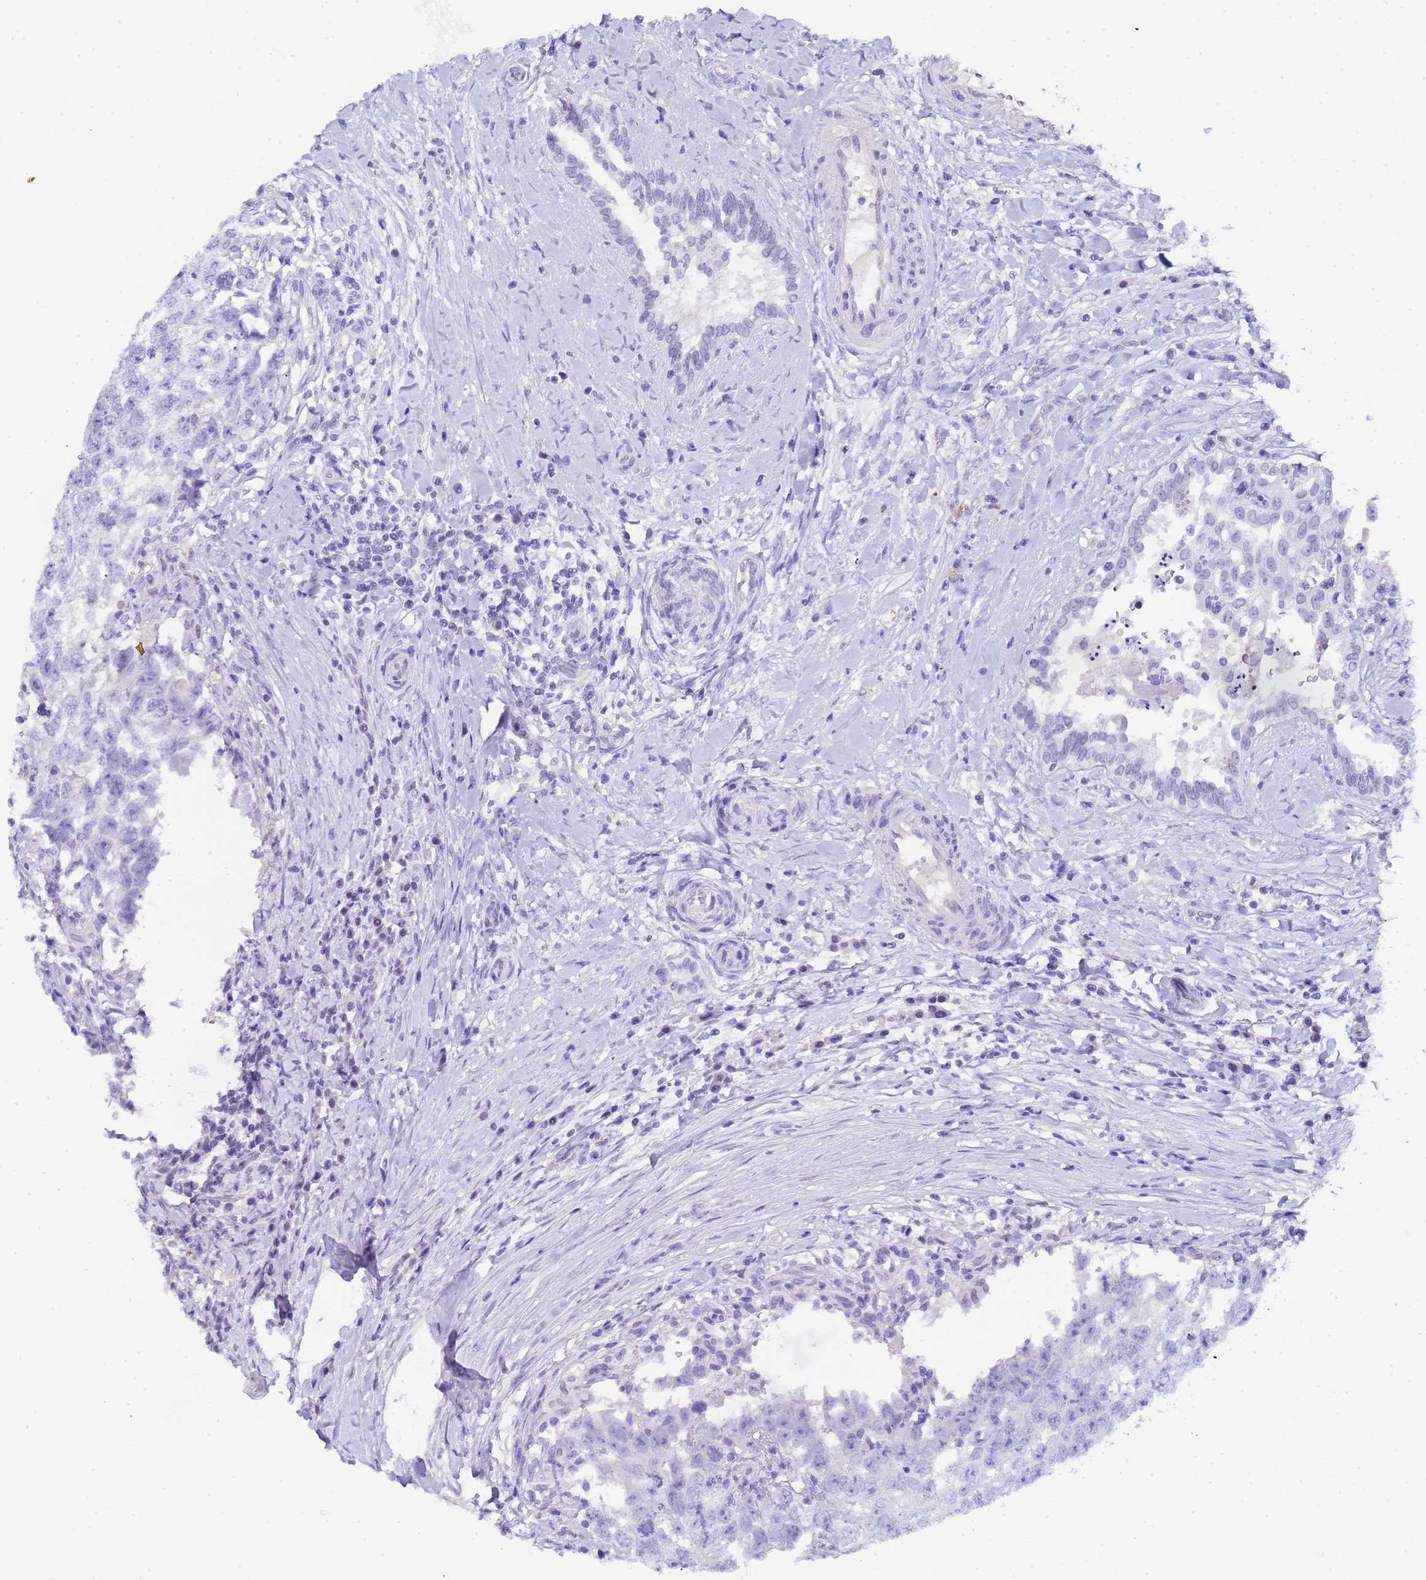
{"staining": {"intensity": "negative", "quantity": "none", "location": "none"}, "tissue": "testis cancer", "cell_type": "Tumor cells", "image_type": "cancer", "snomed": [{"axis": "morphology", "description": "Seminoma, NOS"}, {"axis": "morphology", "description": "Carcinoma, Embryonal, NOS"}, {"axis": "topography", "description": "Testis"}], "caption": "Tumor cells show no significant protein staining in testis cancer.", "gene": "CTRC", "patient": {"sex": "male", "age": 29}}